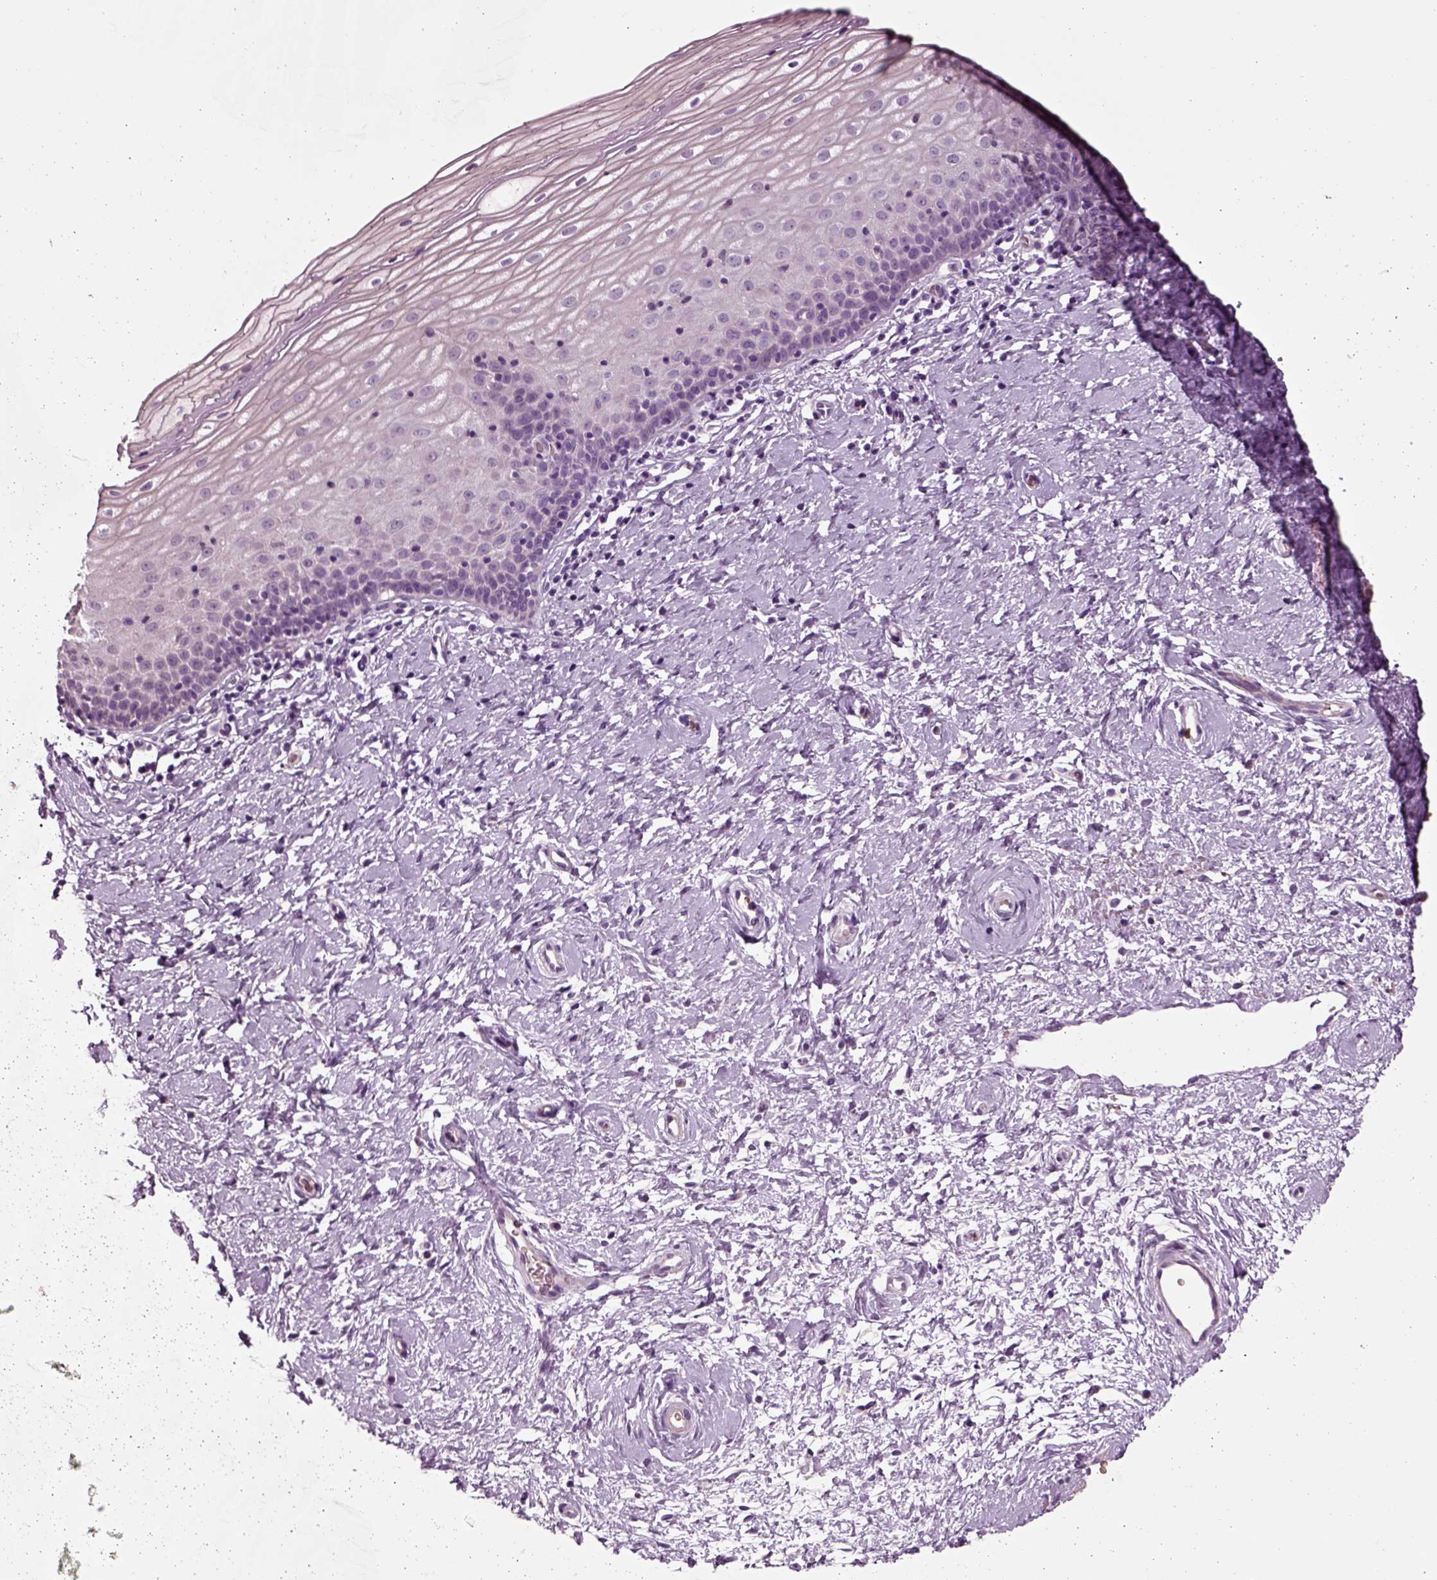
{"staining": {"intensity": "negative", "quantity": "none", "location": "none"}, "tissue": "cervix", "cell_type": "Glandular cells", "image_type": "normal", "snomed": [{"axis": "morphology", "description": "Normal tissue, NOS"}, {"axis": "topography", "description": "Cervix"}], "caption": "This photomicrograph is of unremarkable cervix stained with immunohistochemistry to label a protein in brown with the nuclei are counter-stained blue. There is no positivity in glandular cells.", "gene": "CHGB", "patient": {"sex": "female", "age": 37}}